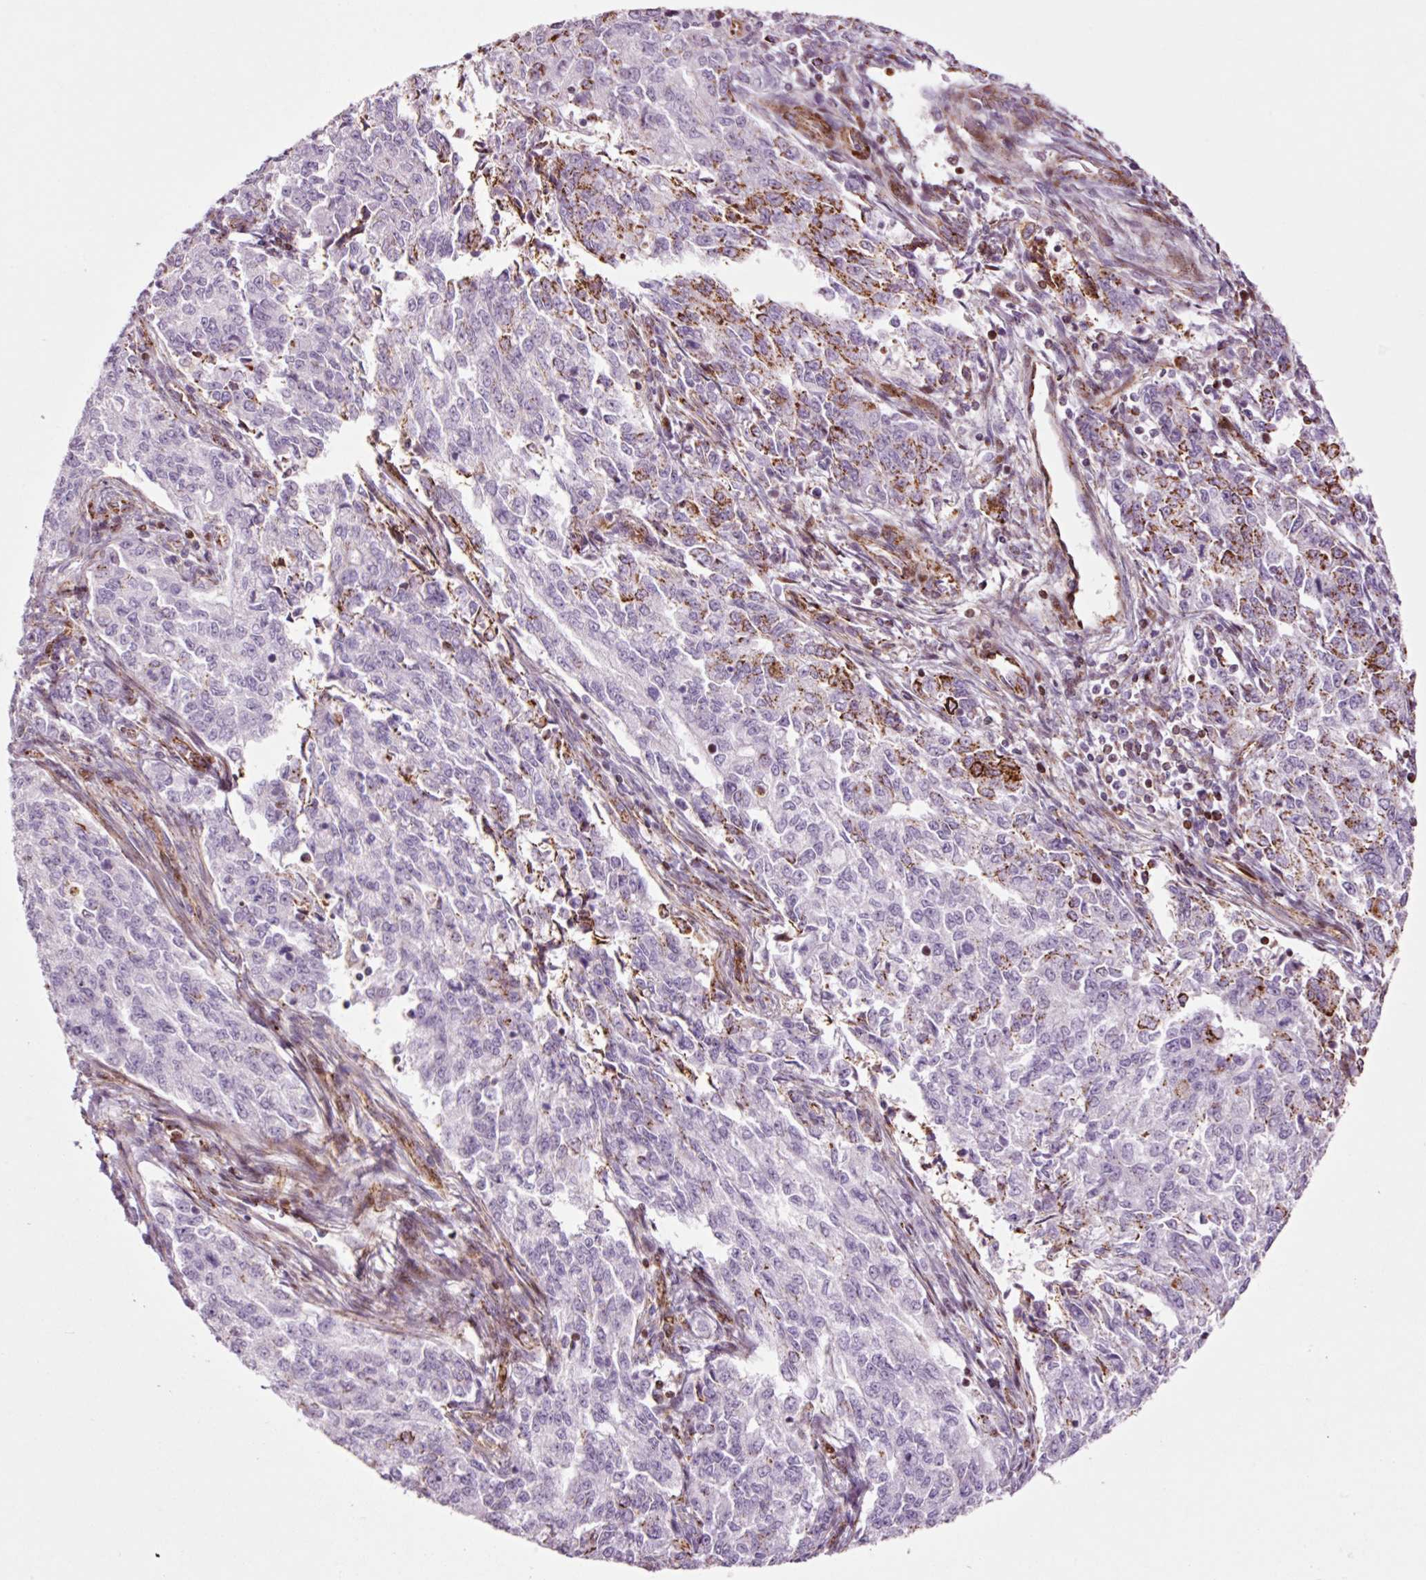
{"staining": {"intensity": "moderate", "quantity": "<25%", "location": "cytoplasmic/membranous"}, "tissue": "endometrial cancer", "cell_type": "Tumor cells", "image_type": "cancer", "snomed": [{"axis": "morphology", "description": "Adenocarcinoma, NOS"}, {"axis": "topography", "description": "Endometrium"}], "caption": "The photomicrograph exhibits immunohistochemical staining of adenocarcinoma (endometrial). There is moderate cytoplasmic/membranous expression is appreciated in approximately <25% of tumor cells.", "gene": "ANKRD20A1", "patient": {"sex": "female", "age": 50}}